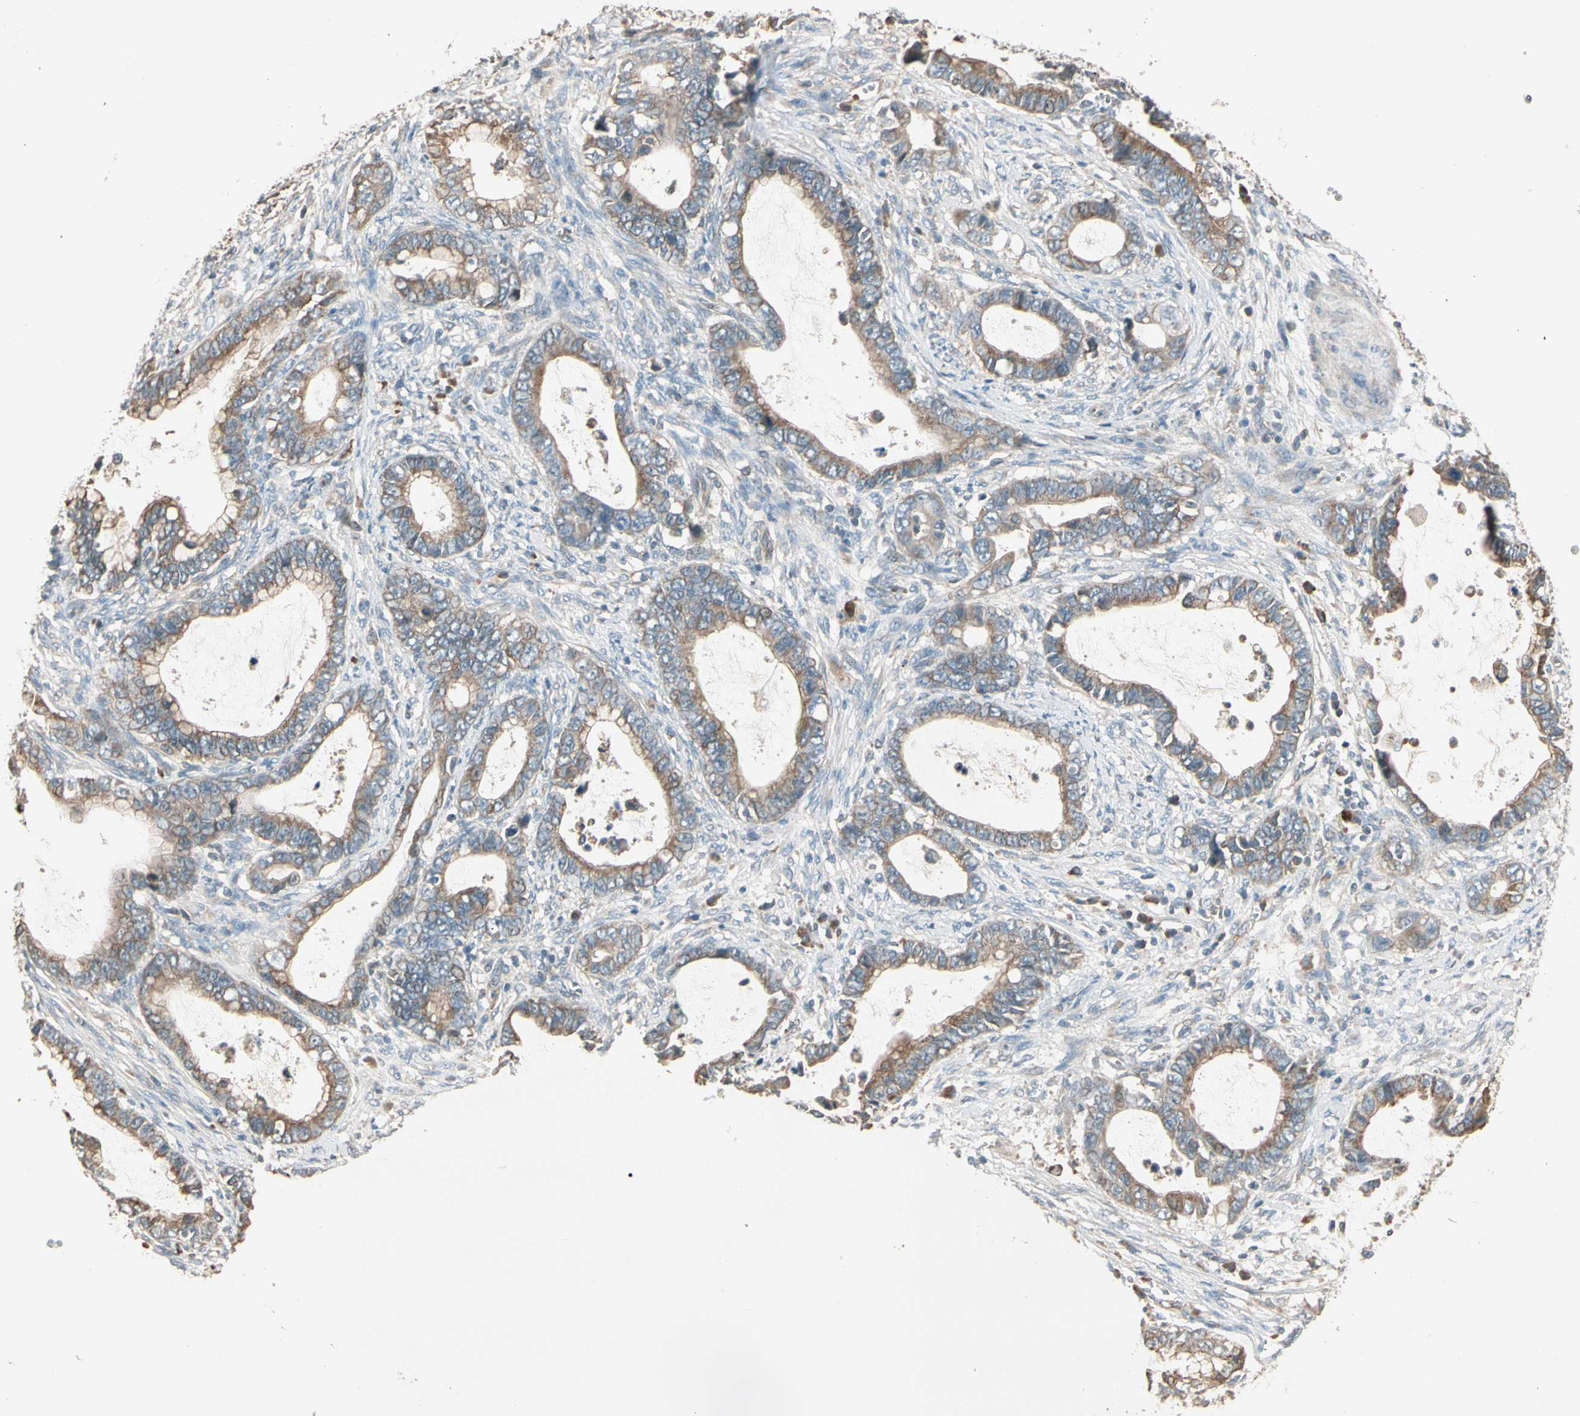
{"staining": {"intensity": "weak", "quantity": ">75%", "location": "cytoplasmic/membranous"}, "tissue": "cervical cancer", "cell_type": "Tumor cells", "image_type": "cancer", "snomed": [{"axis": "morphology", "description": "Adenocarcinoma, NOS"}, {"axis": "topography", "description": "Cervix"}], "caption": "A photomicrograph of cervical cancer stained for a protein demonstrates weak cytoplasmic/membranous brown staining in tumor cells. (DAB IHC with brightfield microscopy, high magnification).", "gene": "TNFRSF21", "patient": {"sex": "female", "age": 44}}